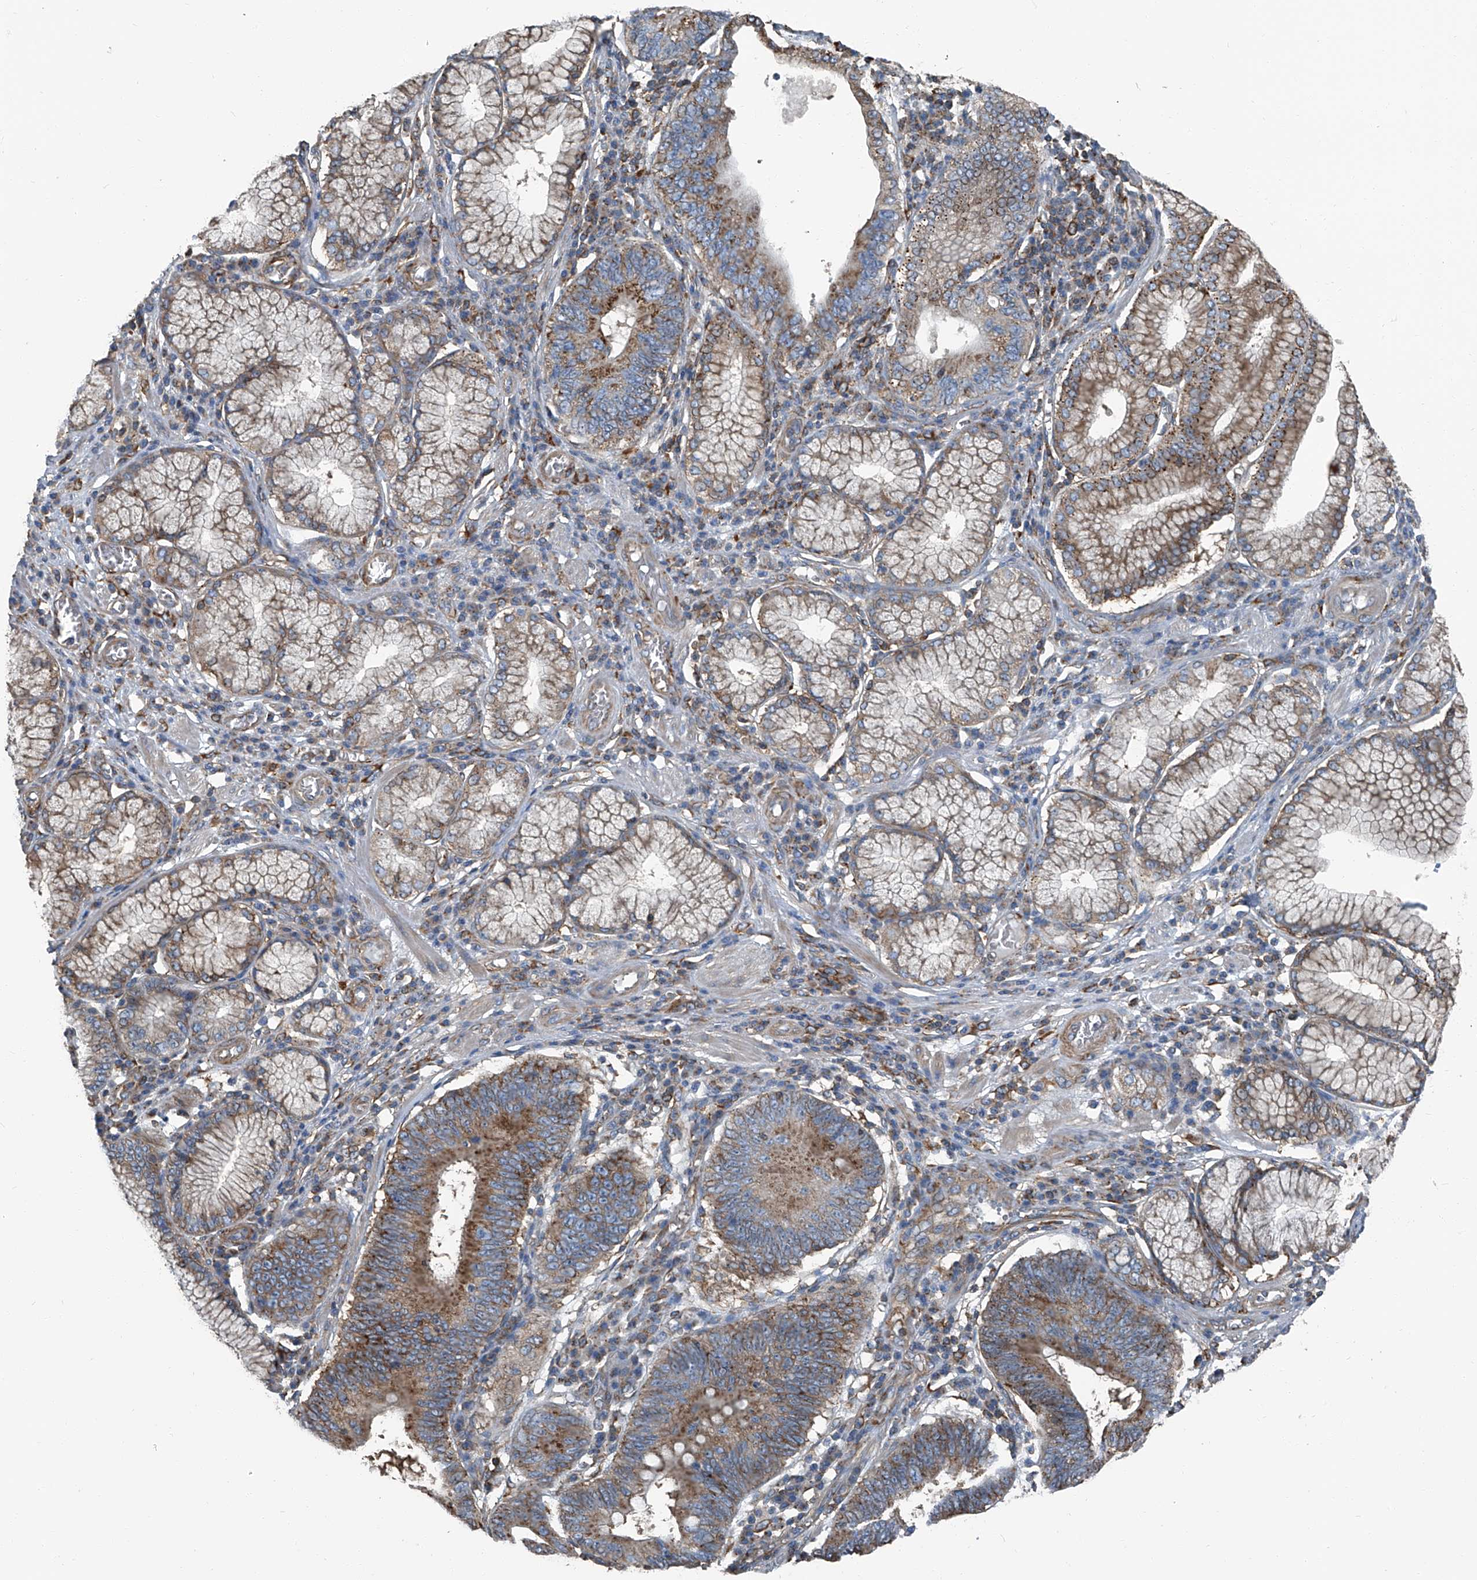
{"staining": {"intensity": "moderate", "quantity": ">75%", "location": "cytoplasmic/membranous"}, "tissue": "stomach cancer", "cell_type": "Tumor cells", "image_type": "cancer", "snomed": [{"axis": "morphology", "description": "Adenocarcinoma, NOS"}, {"axis": "topography", "description": "Stomach"}], "caption": "Immunohistochemistry (DAB) staining of stomach adenocarcinoma displays moderate cytoplasmic/membranous protein staining in approximately >75% of tumor cells.", "gene": "SEPTIN7", "patient": {"sex": "male", "age": 59}}